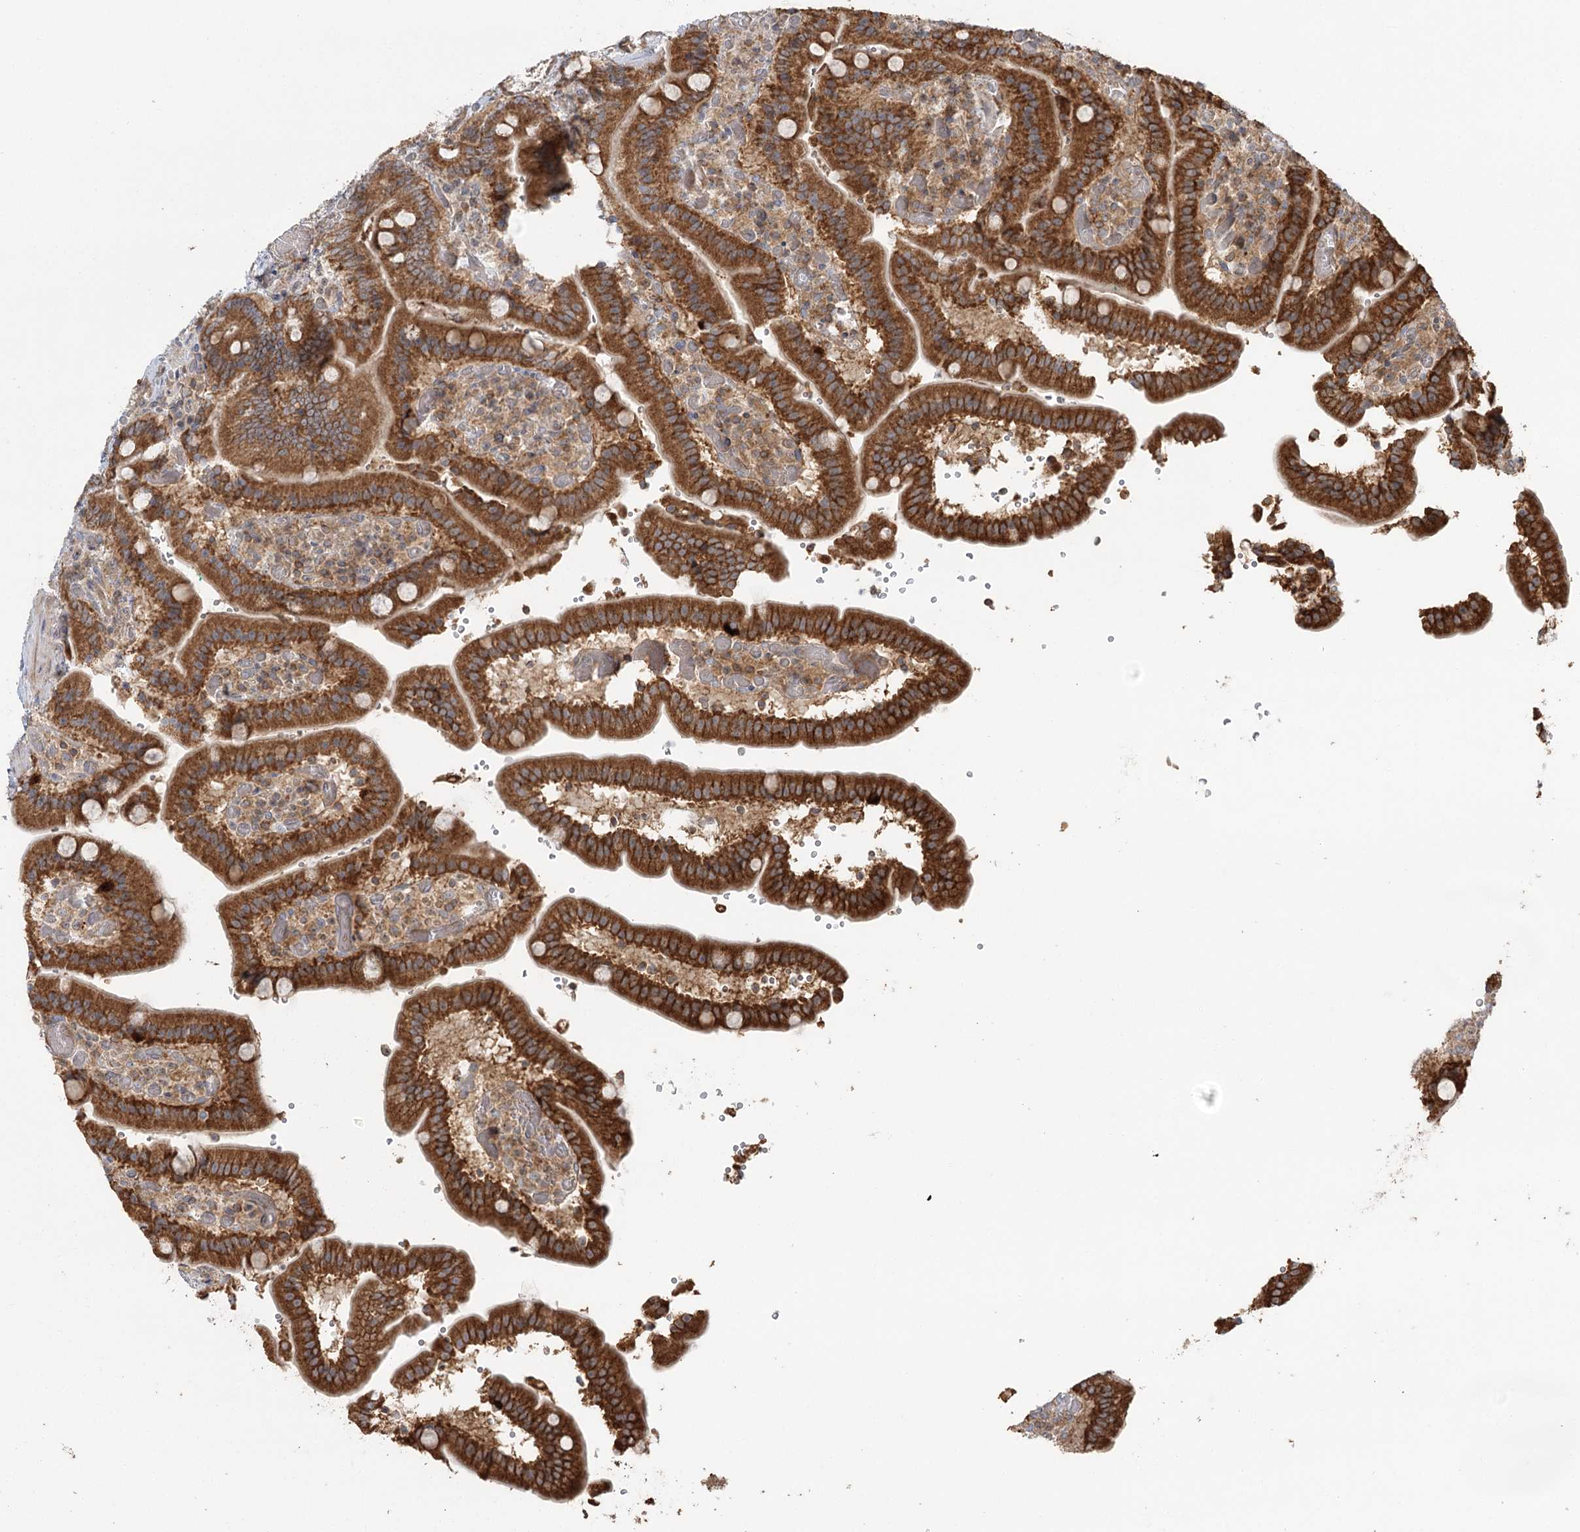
{"staining": {"intensity": "strong", "quantity": ">75%", "location": "cytoplasmic/membranous"}, "tissue": "duodenum", "cell_type": "Glandular cells", "image_type": "normal", "snomed": [{"axis": "morphology", "description": "Normal tissue, NOS"}, {"axis": "topography", "description": "Duodenum"}], "caption": "IHC micrograph of benign duodenum stained for a protein (brown), which displays high levels of strong cytoplasmic/membranous expression in approximately >75% of glandular cells.", "gene": "ENSG00000273217", "patient": {"sex": "female", "age": 62}}